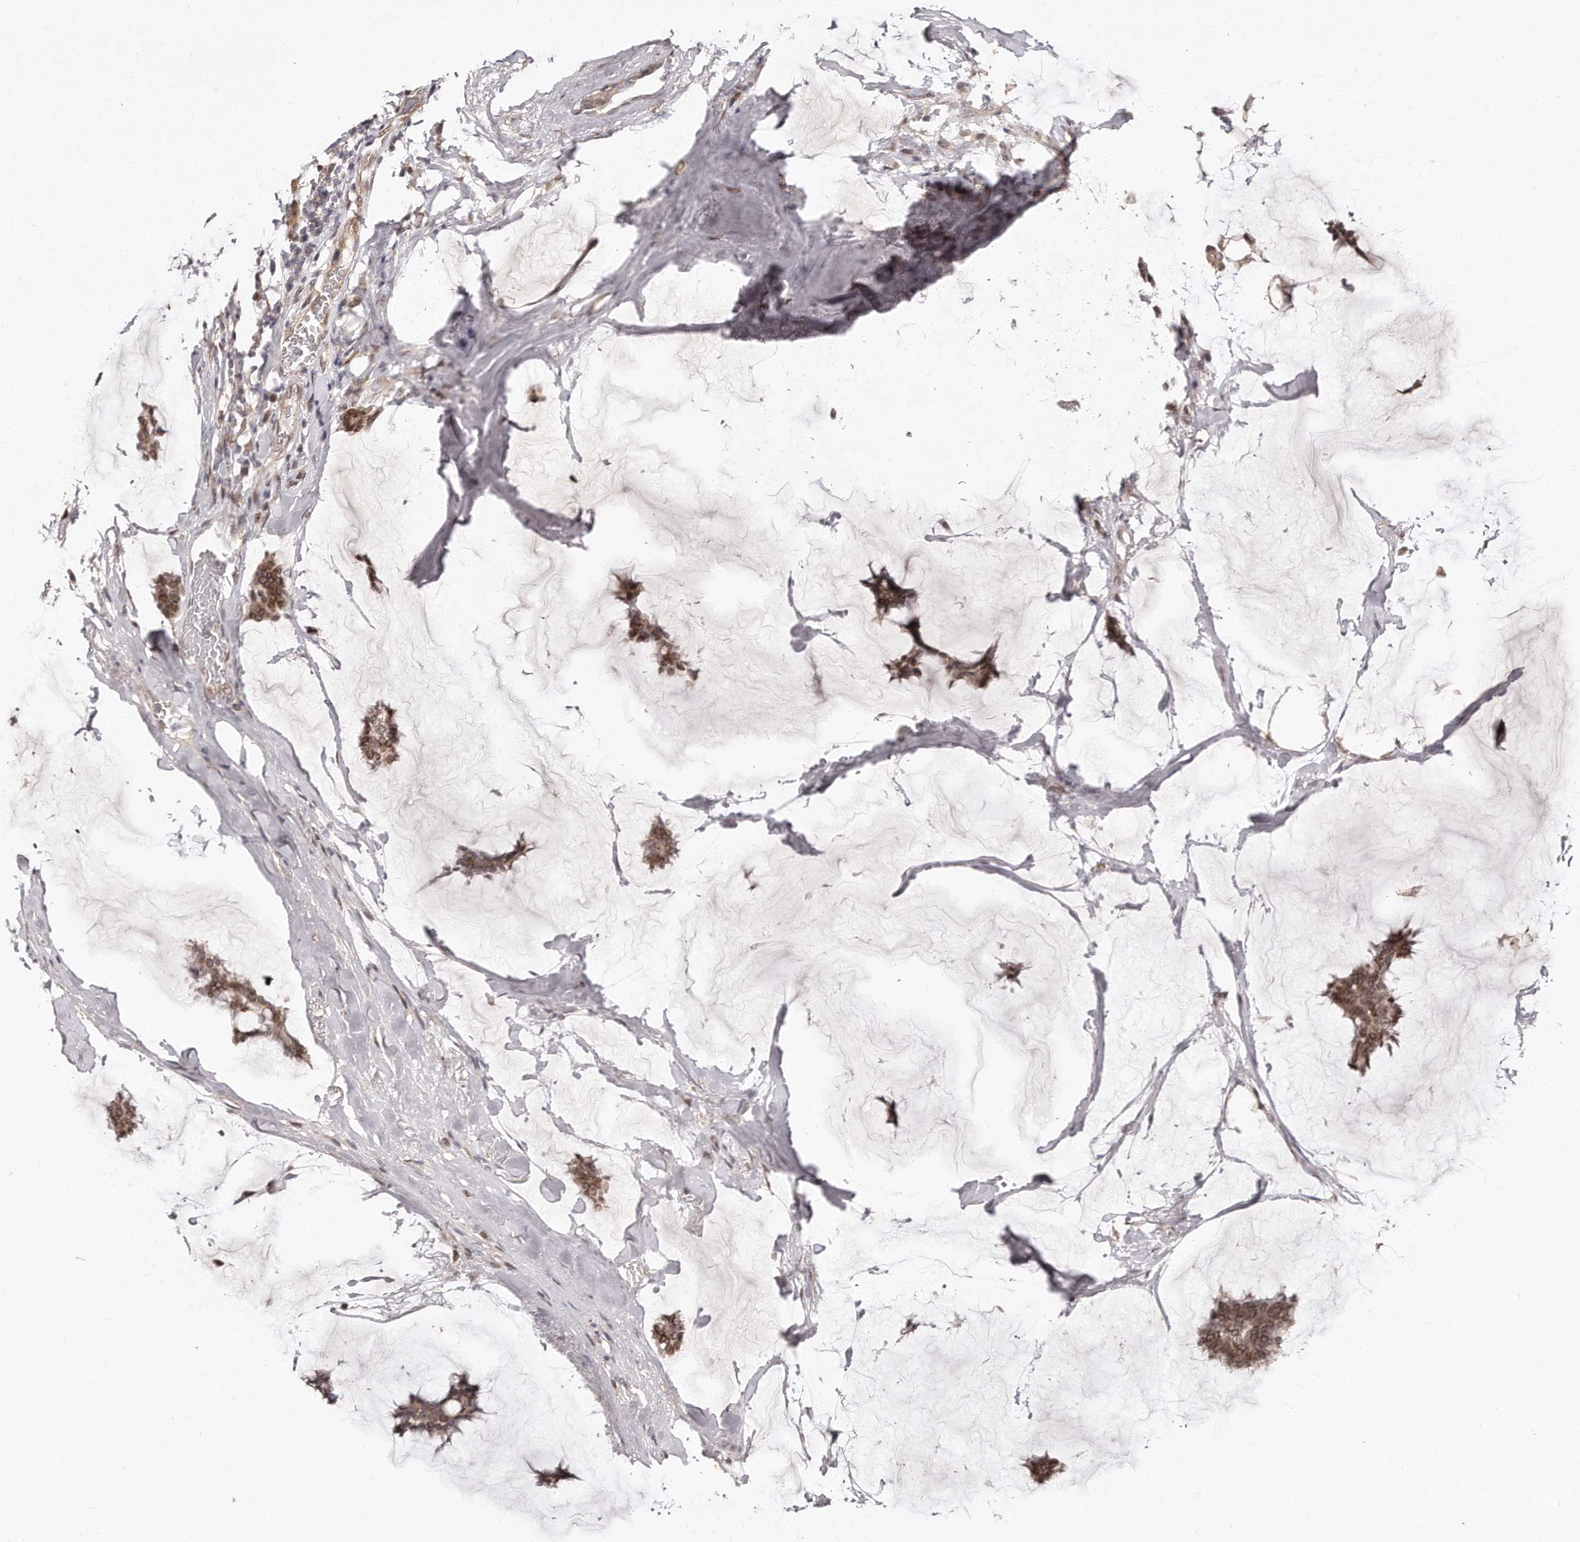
{"staining": {"intensity": "moderate", "quantity": ">75%", "location": "cytoplasmic/membranous,nuclear"}, "tissue": "breast cancer", "cell_type": "Tumor cells", "image_type": "cancer", "snomed": [{"axis": "morphology", "description": "Duct carcinoma"}, {"axis": "topography", "description": "Breast"}], "caption": "Tumor cells display medium levels of moderate cytoplasmic/membranous and nuclear expression in about >75% of cells in infiltrating ductal carcinoma (breast).", "gene": "HASPIN", "patient": {"sex": "female", "age": 93}}